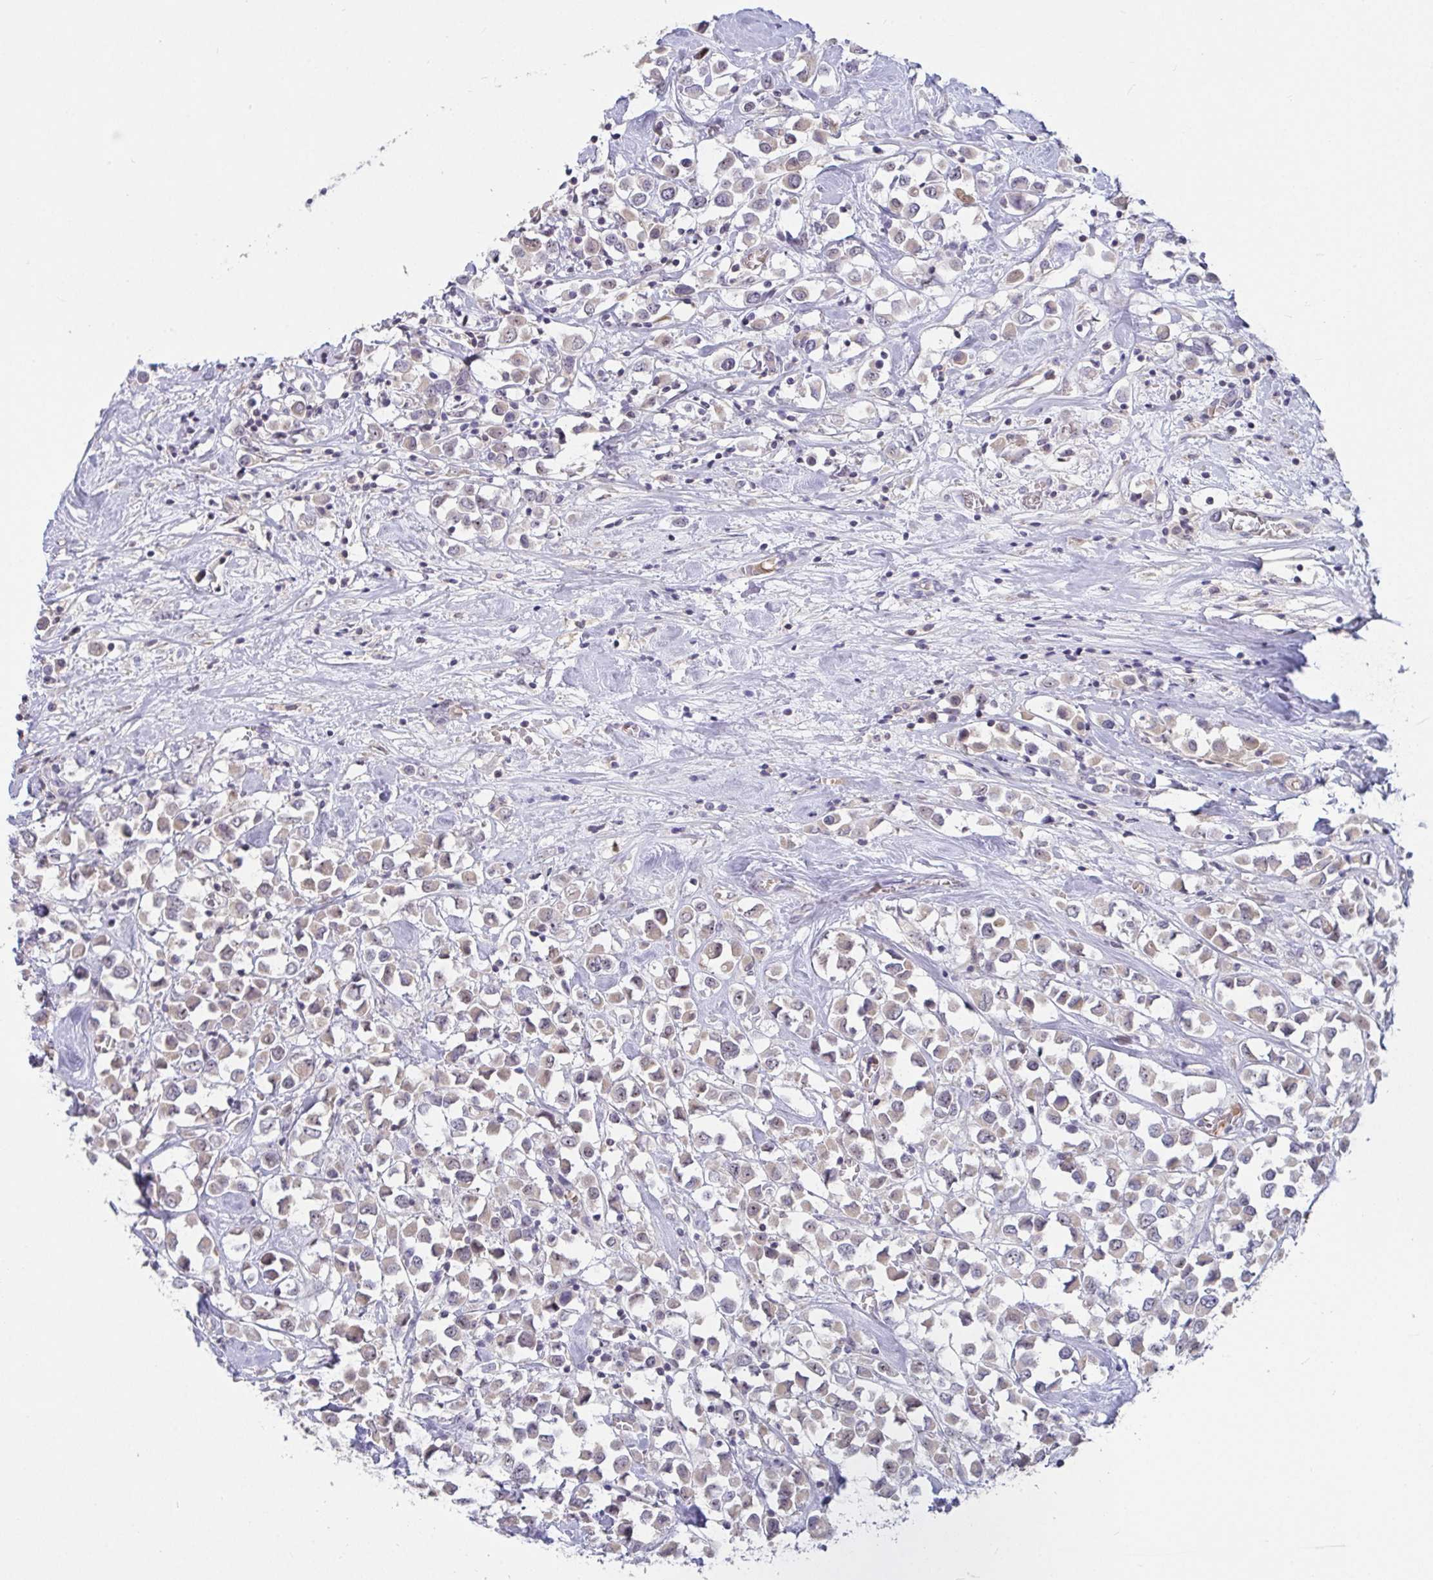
{"staining": {"intensity": "negative", "quantity": "none", "location": "none"}, "tissue": "breast cancer", "cell_type": "Tumor cells", "image_type": "cancer", "snomed": [{"axis": "morphology", "description": "Duct carcinoma"}, {"axis": "topography", "description": "Breast"}], "caption": "Intraductal carcinoma (breast) was stained to show a protein in brown. There is no significant positivity in tumor cells.", "gene": "MYC", "patient": {"sex": "female", "age": 61}}